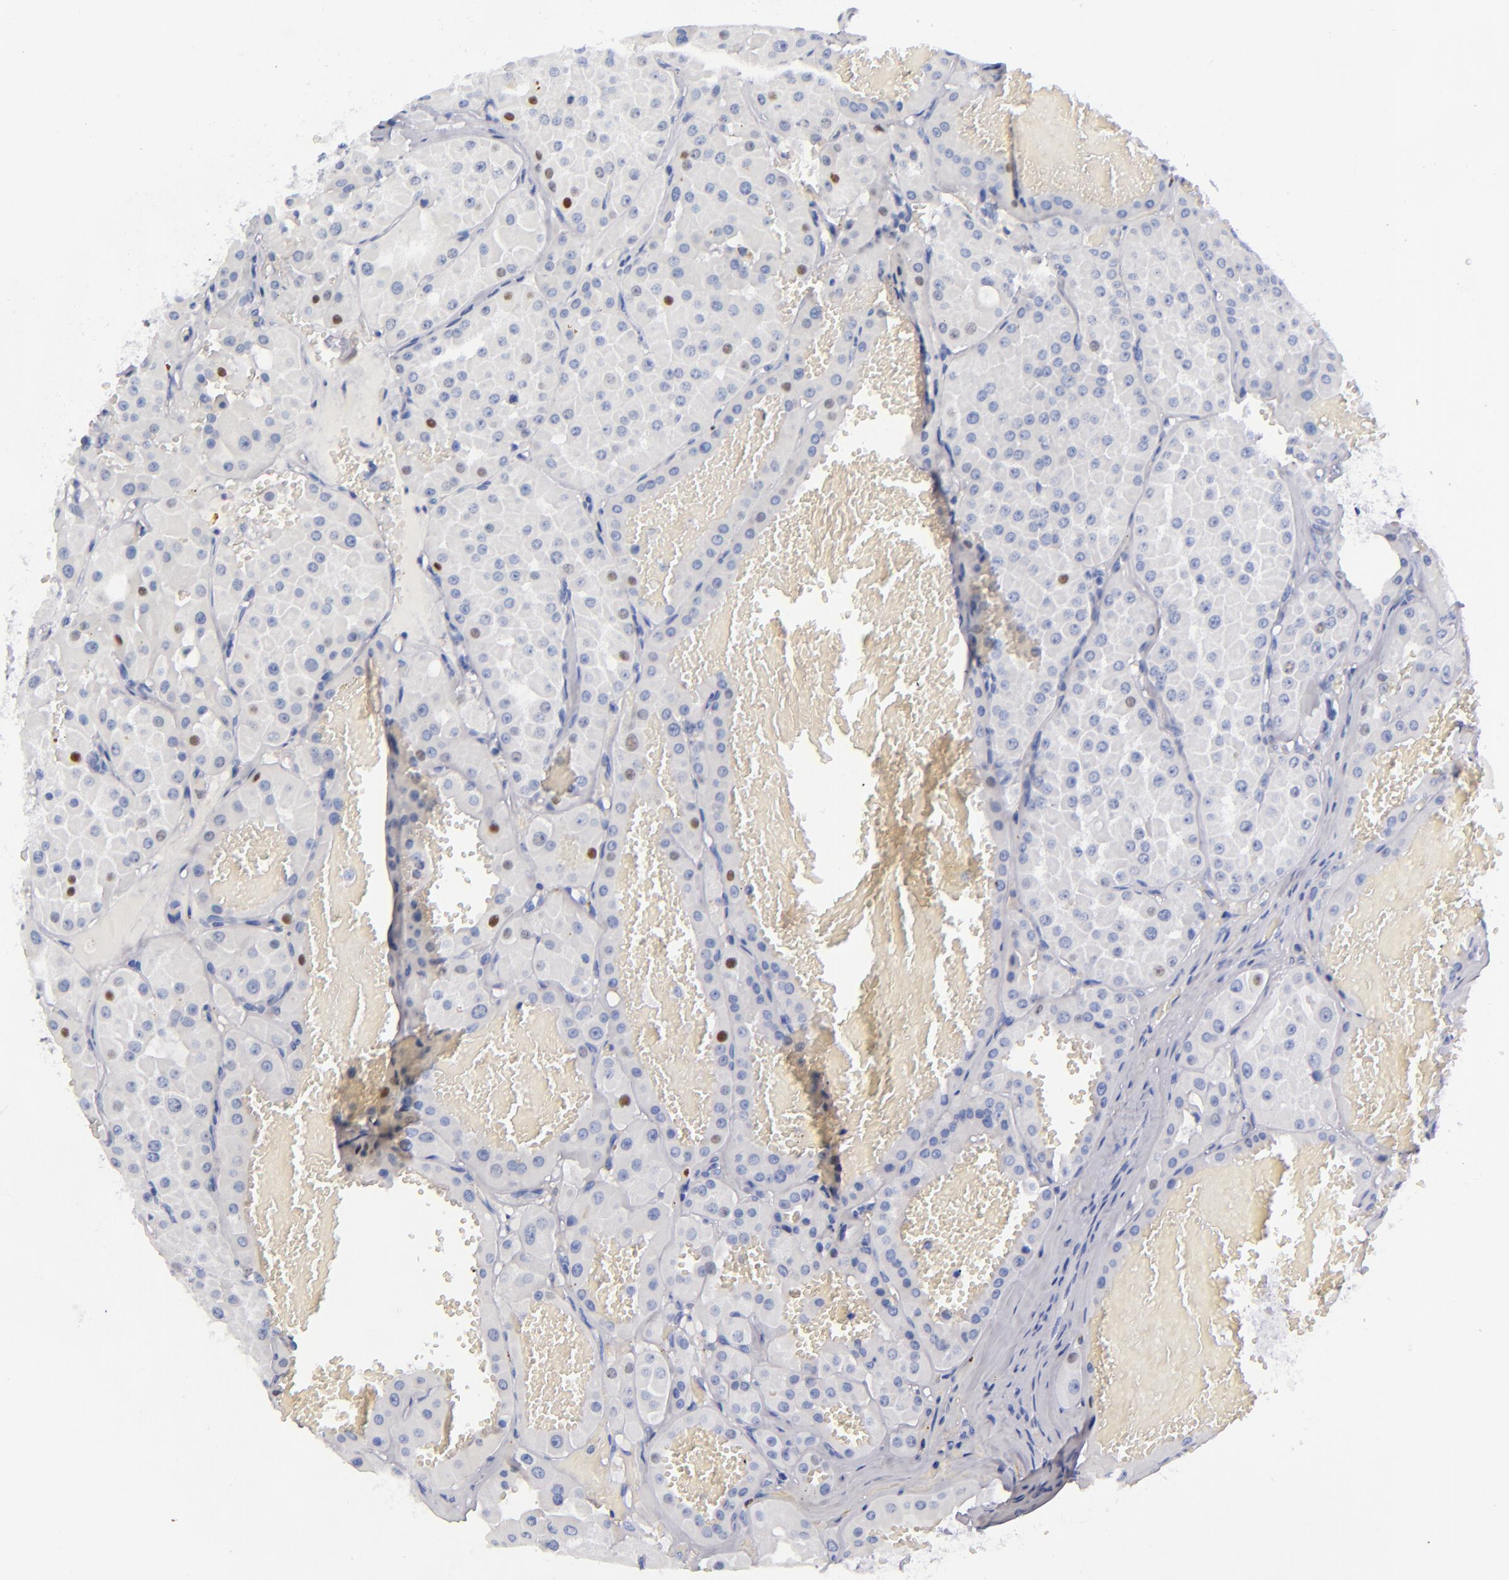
{"staining": {"intensity": "negative", "quantity": "none", "location": "none"}, "tissue": "renal cancer", "cell_type": "Tumor cells", "image_type": "cancer", "snomed": [{"axis": "morphology", "description": "Adenocarcinoma, uncertain malignant potential"}, {"axis": "topography", "description": "Kidney"}], "caption": "High magnification brightfield microscopy of renal adenocarcinoma,  uncertain malignant potential stained with DAB (brown) and counterstained with hematoxylin (blue): tumor cells show no significant staining.", "gene": "MCM7", "patient": {"sex": "male", "age": 63}}